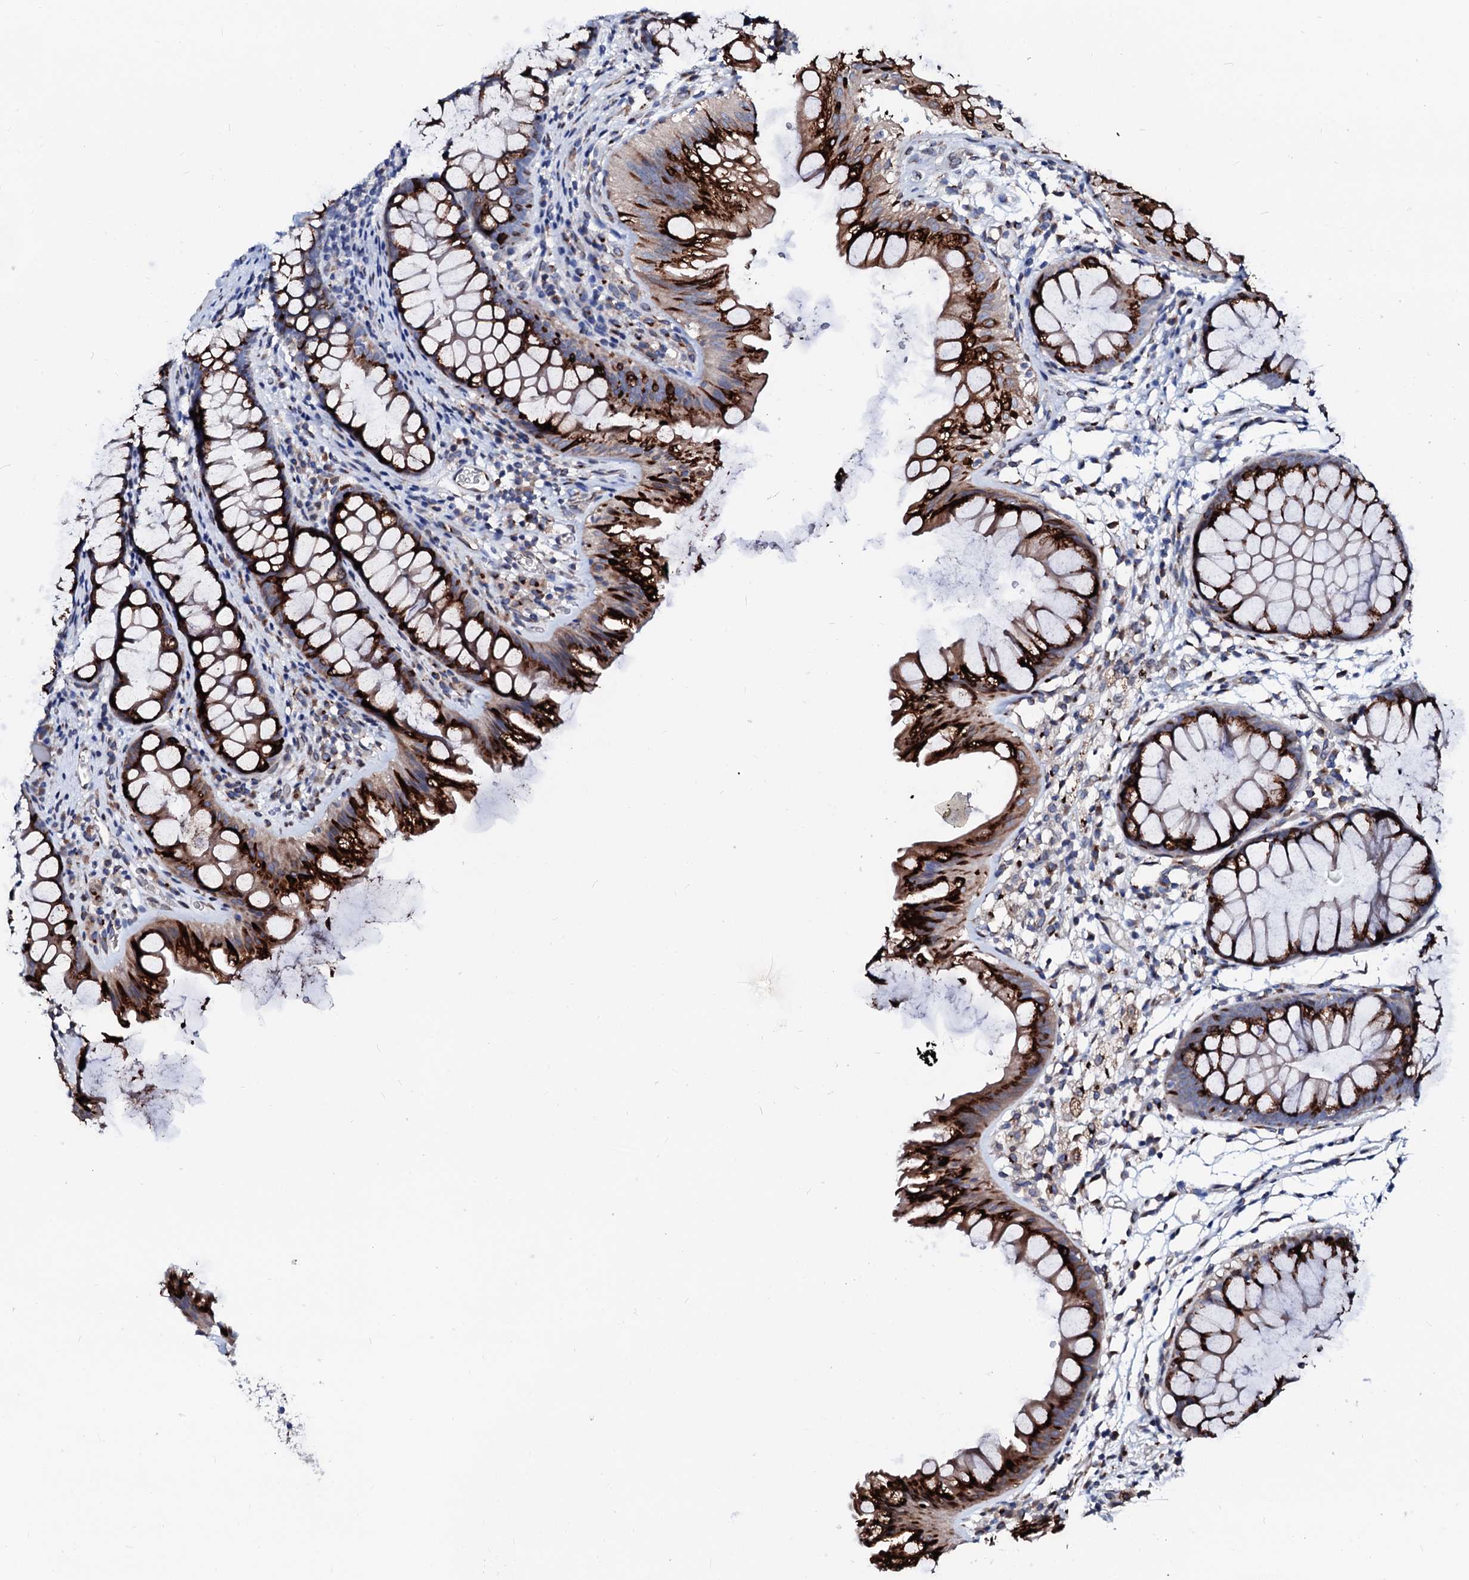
{"staining": {"intensity": "moderate", "quantity": ">75%", "location": "cytoplasmic/membranous"}, "tissue": "colon", "cell_type": "Endothelial cells", "image_type": "normal", "snomed": [{"axis": "morphology", "description": "Normal tissue, NOS"}, {"axis": "topography", "description": "Colon"}], "caption": "This photomicrograph exhibits benign colon stained with immunohistochemistry to label a protein in brown. The cytoplasmic/membranous of endothelial cells show moderate positivity for the protein. Nuclei are counter-stained blue.", "gene": "TMCO3", "patient": {"sex": "female", "age": 62}}